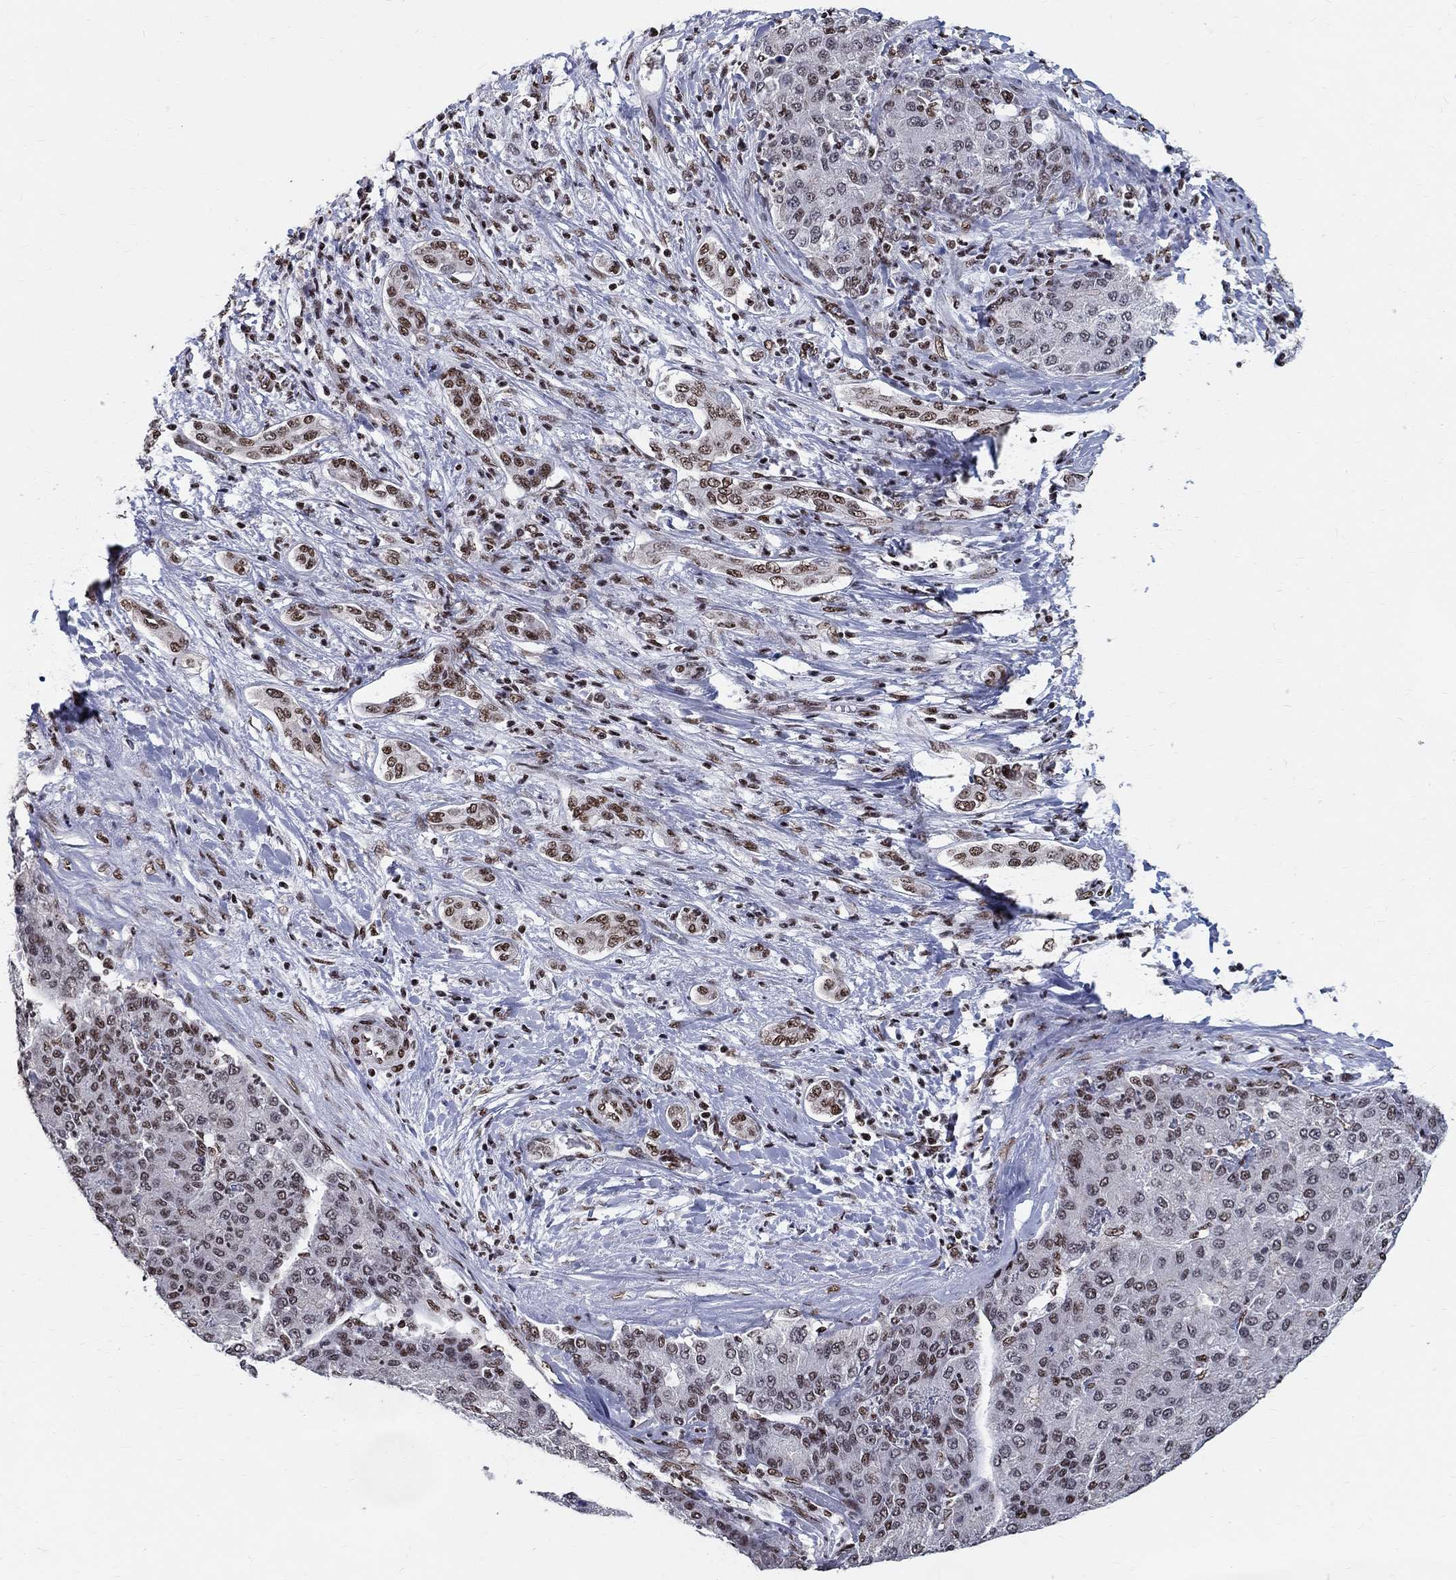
{"staining": {"intensity": "weak", "quantity": "<25%", "location": "nuclear"}, "tissue": "liver cancer", "cell_type": "Tumor cells", "image_type": "cancer", "snomed": [{"axis": "morphology", "description": "Carcinoma, Hepatocellular, NOS"}, {"axis": "topography", "description": "Liver"}], "caption": "Liver cancer (hepatocellular carcinoma) was stained to show a protein in brown. There is no significant staining in tumor cells.", "gene": "FBXO16", "patient": {"sex": "male", "age": 65}}